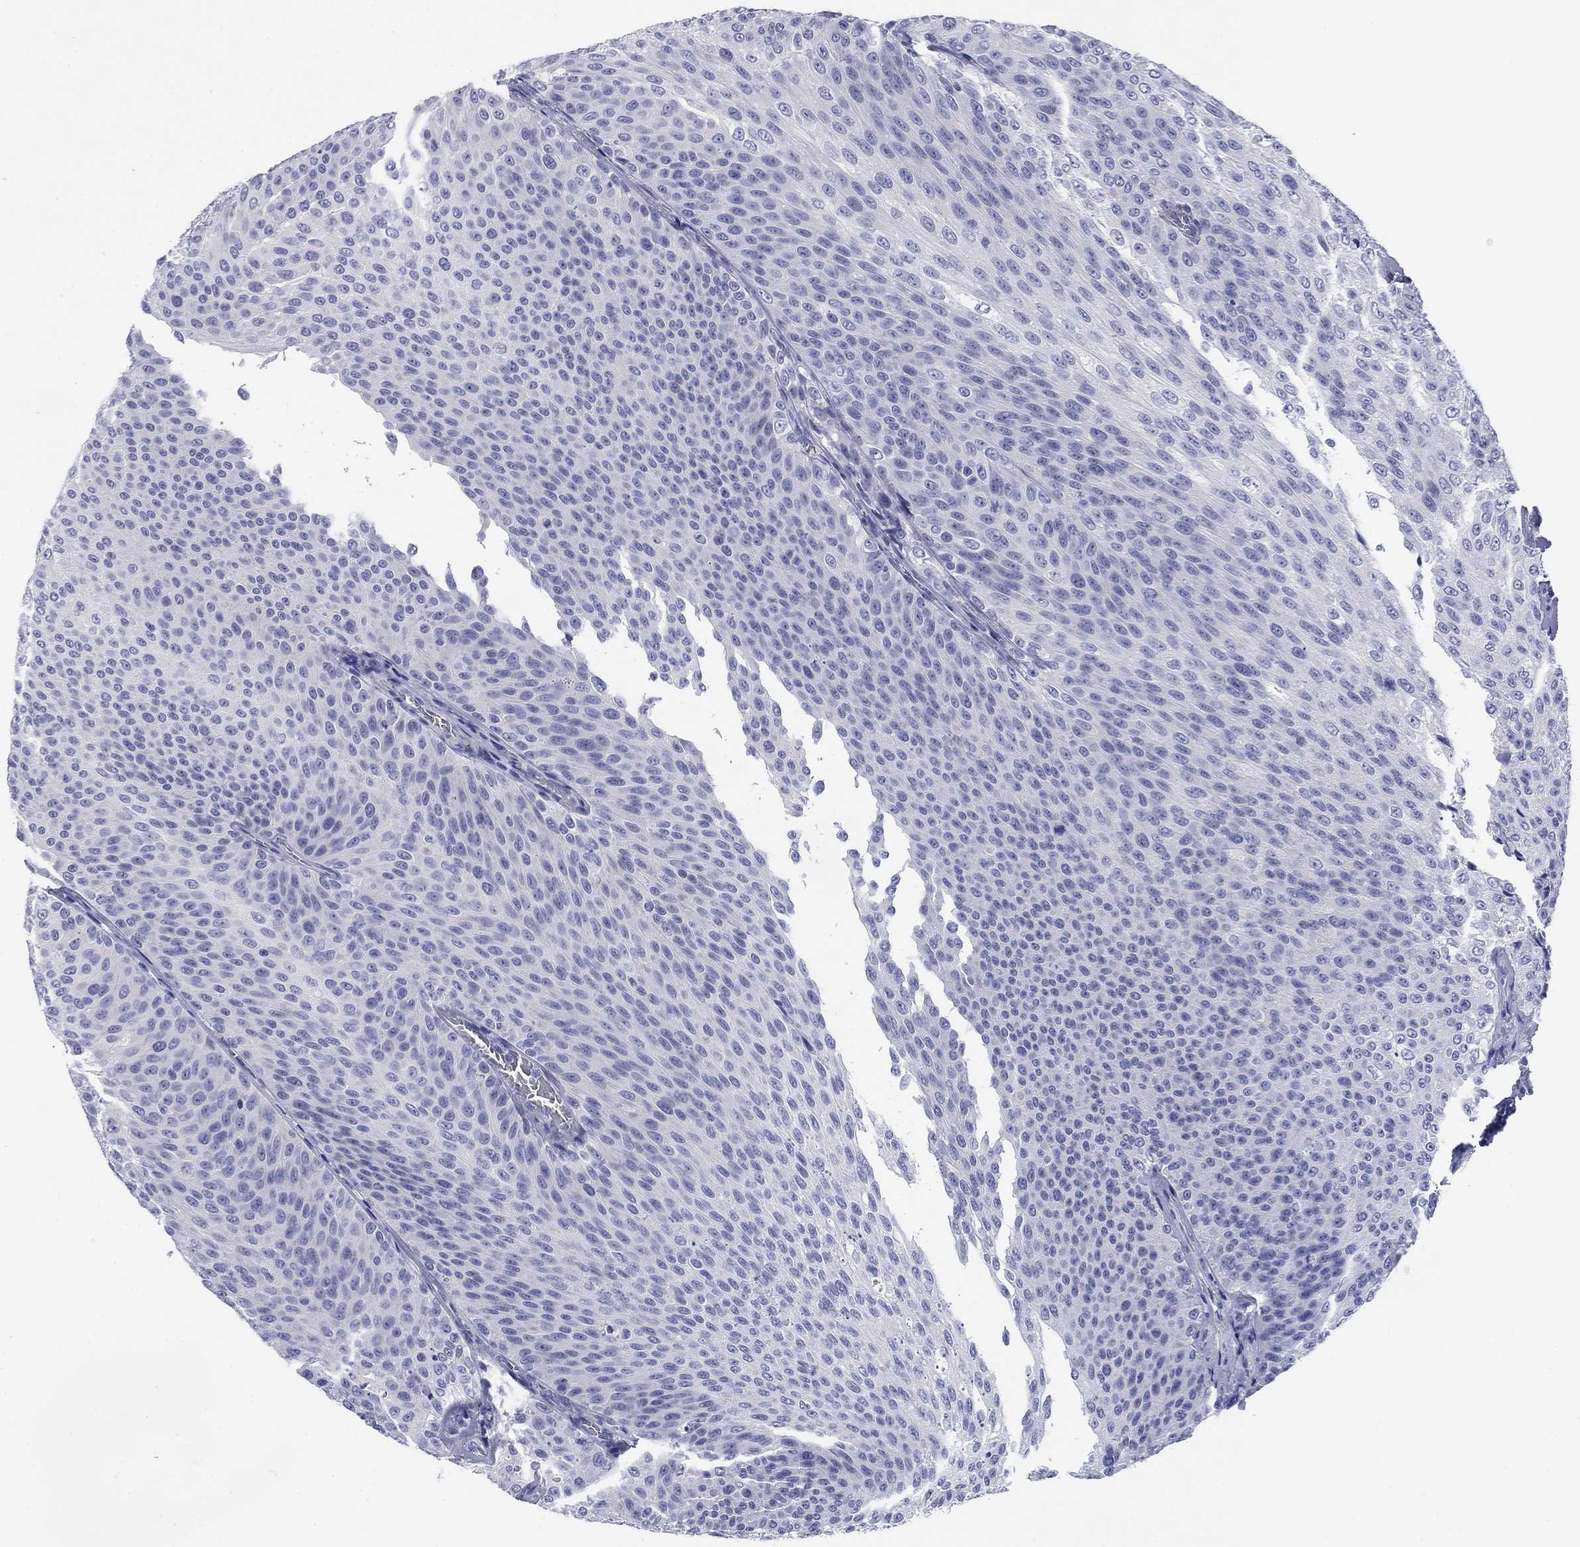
{"staining": {"intensity": "negative", "quantity": "none", "location": "none"}, "tissue": "urothelial cancer", "cell_type": "Tumor cells", "image_type": "cancer", "snomed": [{"axis": "morphology", "description": "Urothelial carcinoma, Low grade"}, {"axis": "topography", "description": "Ureter, NOS"}, {"axis": "topography", "description": "Urinary bladder"}], "caption": "This is an immunohistochemistry (IHC) histopathology image of human low-grade urothelial carcinoma. There is no staining in tumor cells.", "gene": "KCNH1", "patient": {"sex": "male", "age": 78}}